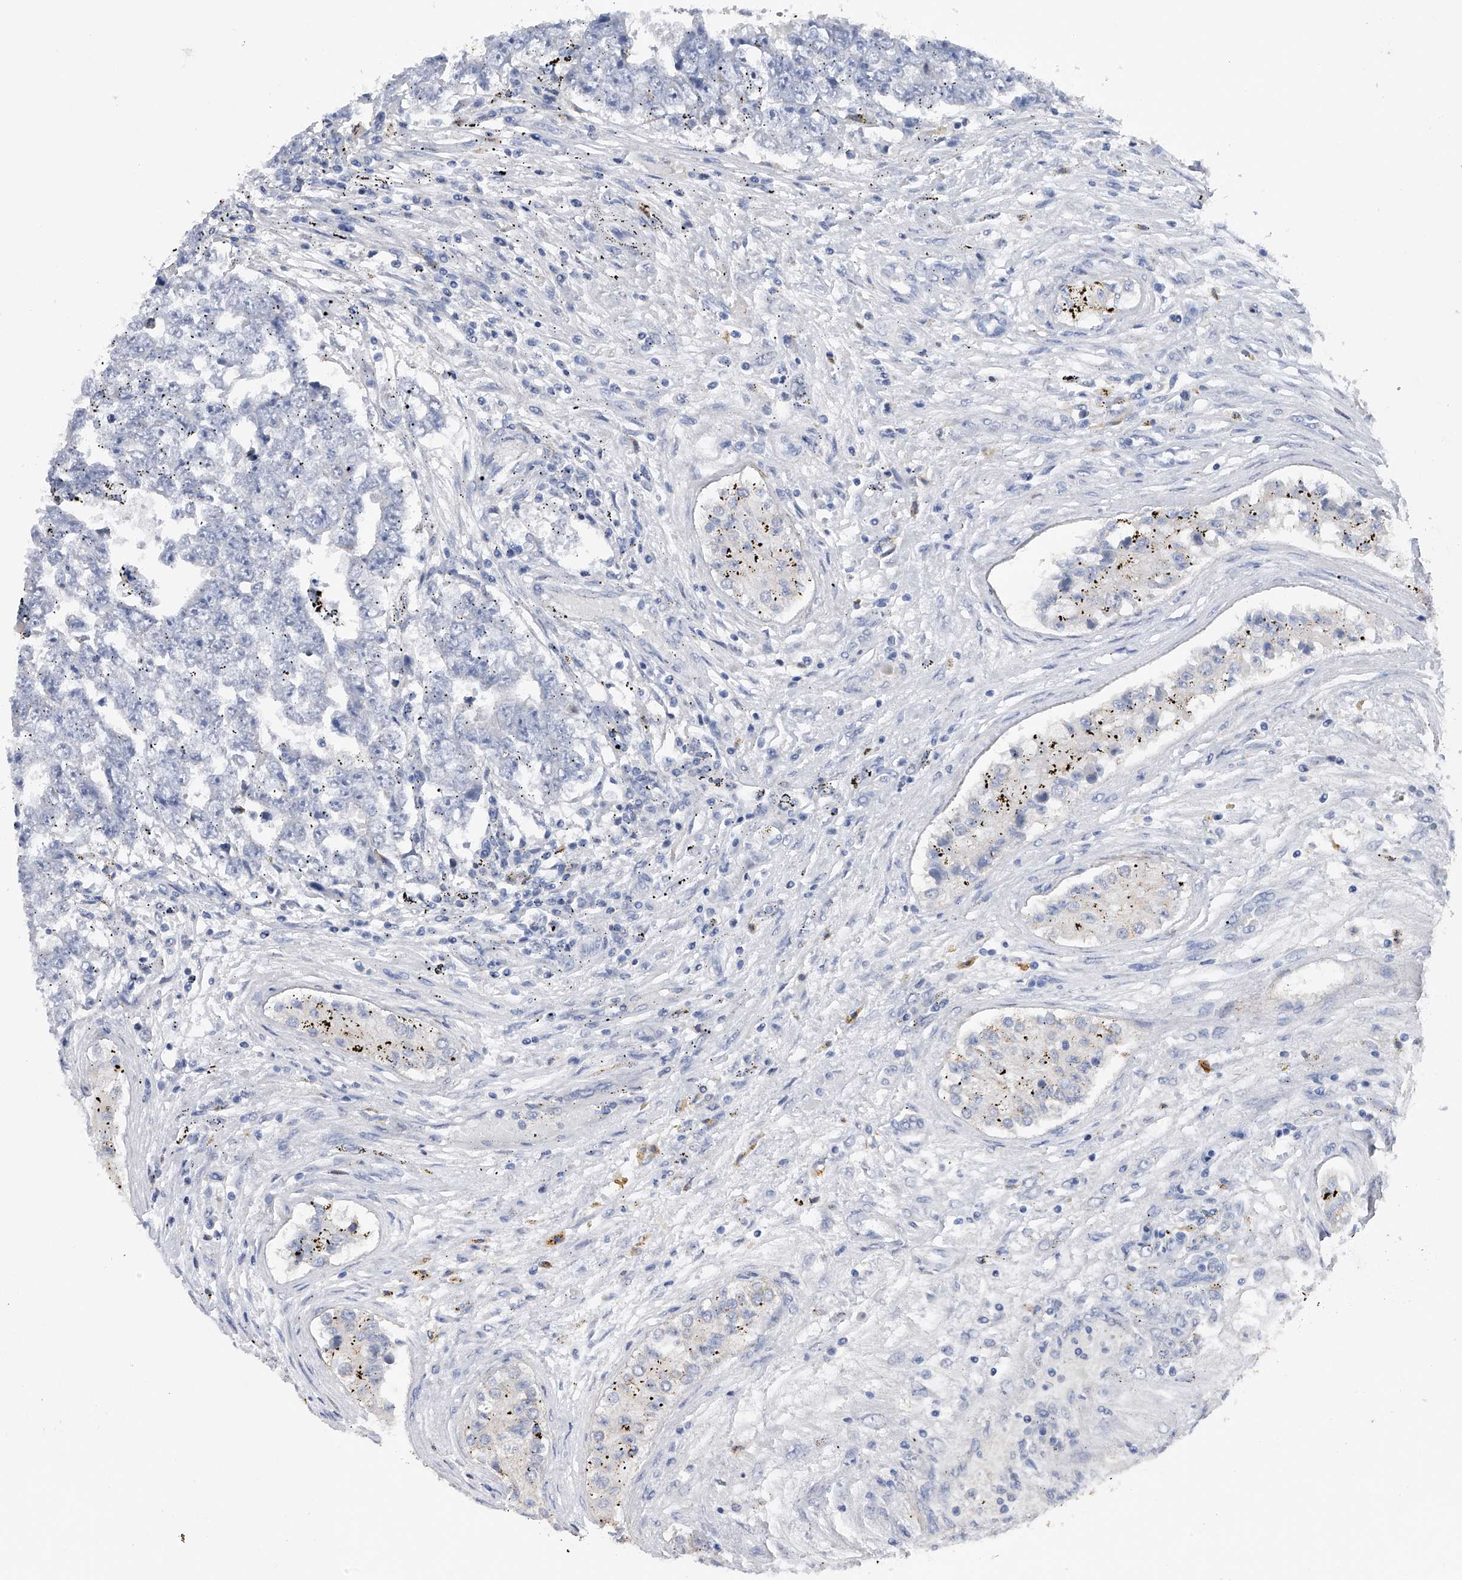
{"staining": {"intensity": "negative", "quantity": "none", "location": "none"}, "tissue": "testis cancer", "cell_type": "Tumor cells", "image_type": "cancer", "snomed": [{"axis": "morphology", "description": "Carcinoma, Embryonal, NOS"}, {"axis": "topography", "description": "Testis"}], "caption": "A histopathology image of embryonal carcinoma (testis) stained for a protein exhibits no brown staining in tumor cells.", "gene": "RWDD2A", "patient": {"sex": "male", "age": 25}}